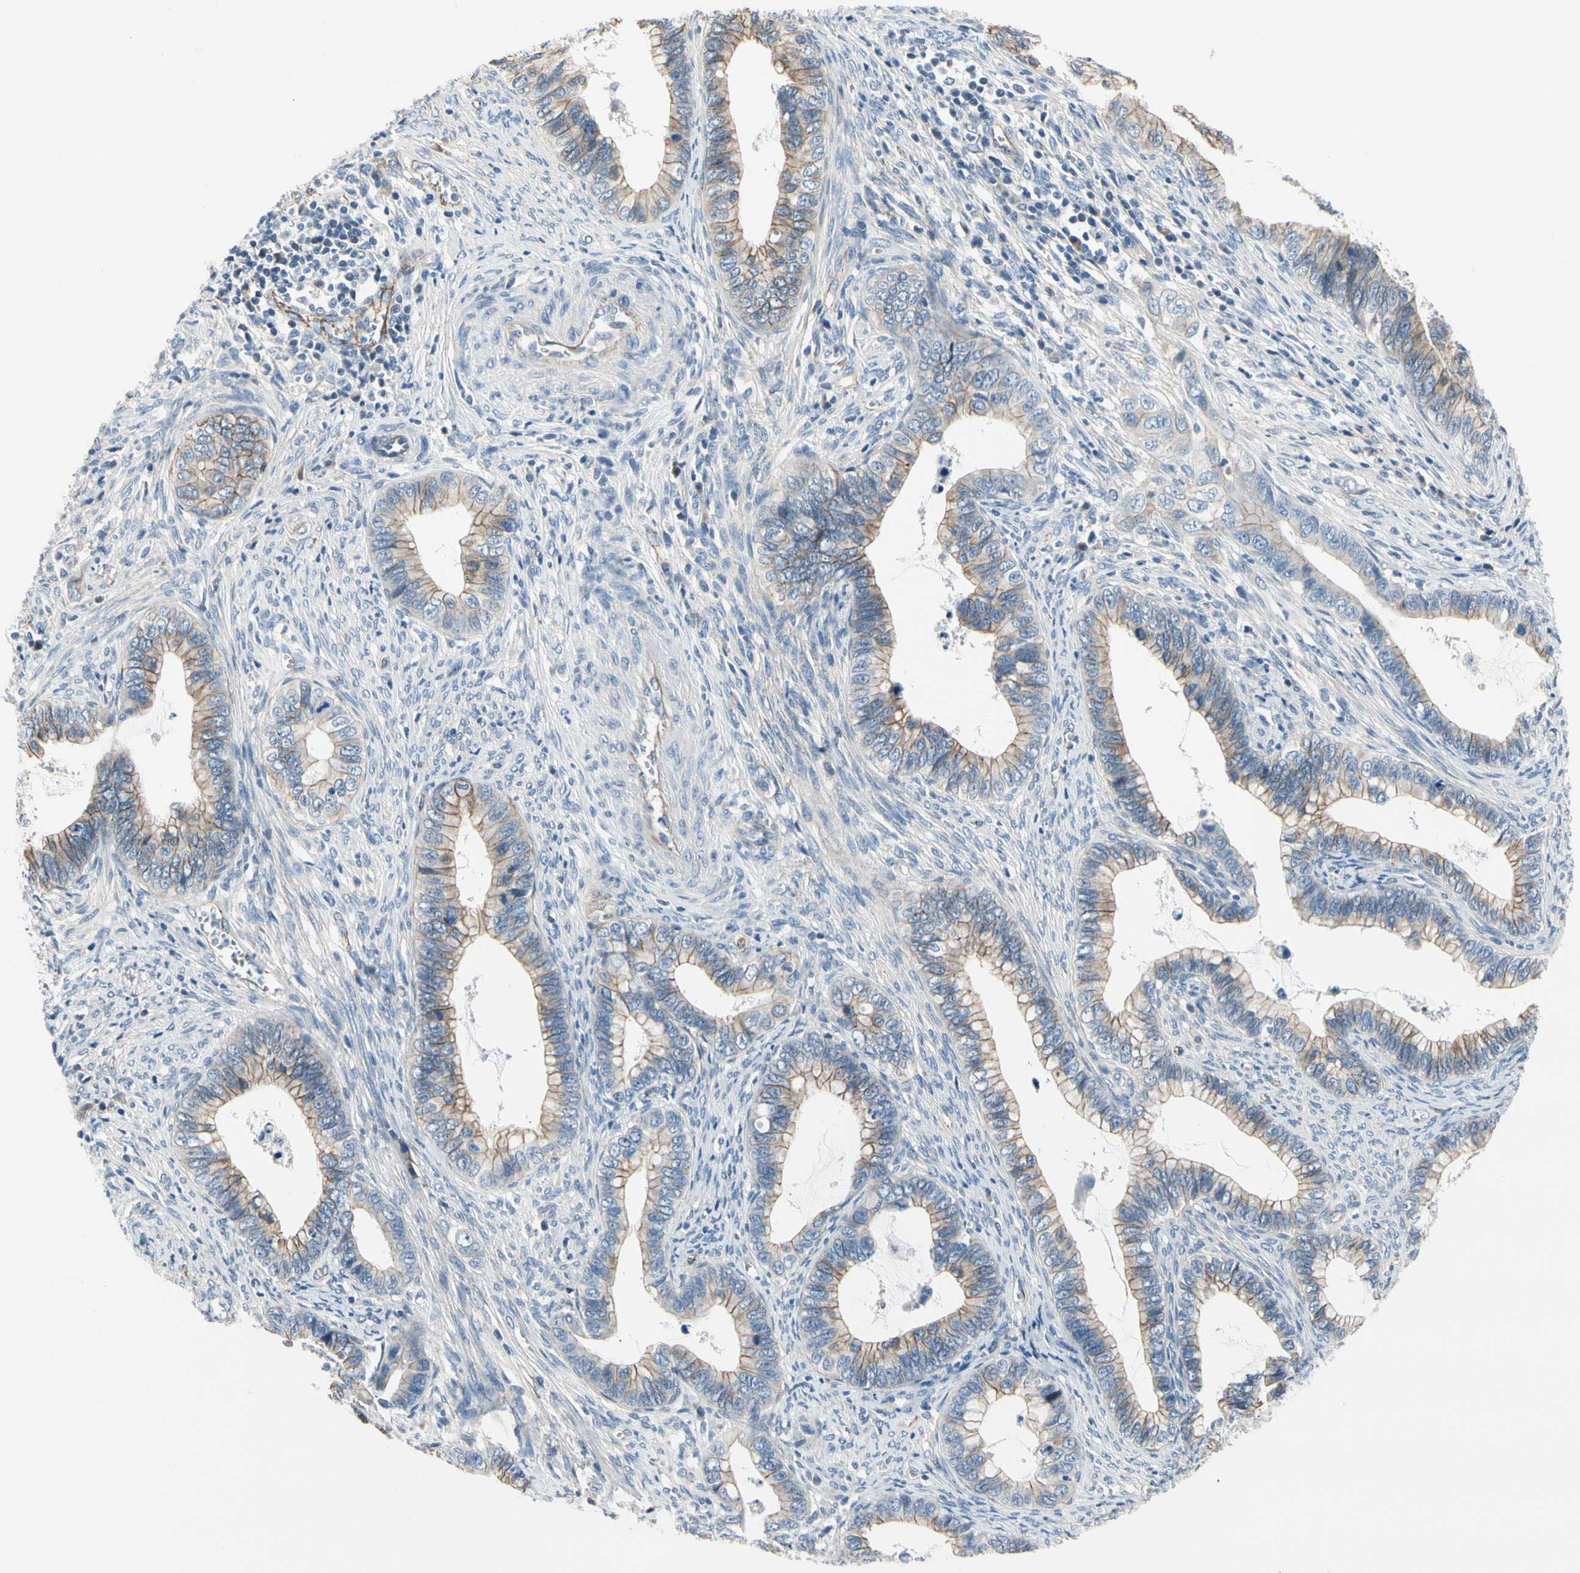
{"staining": {"intensity": "weak", "quantity": "25%-75%", "location": "cytoplasmic/membranous"}, "tissue": "cervical cancer", "cell_type": "Tumor cells", "image_type": "cancer", "snomed": [{"axis": "morphology", "description": "Adenocarcinoma, NOS"}, {"axis": "topography", "description": "Cervix"}], "caption": "Protein staining of cervical cancer (adenocarcinoma) tissue shows weak cytoplasmic/membranous positivity in about 25%-75% of tumor cells.", "gene": "LGR6", "patient": {"sex": "female", "age": 44}}